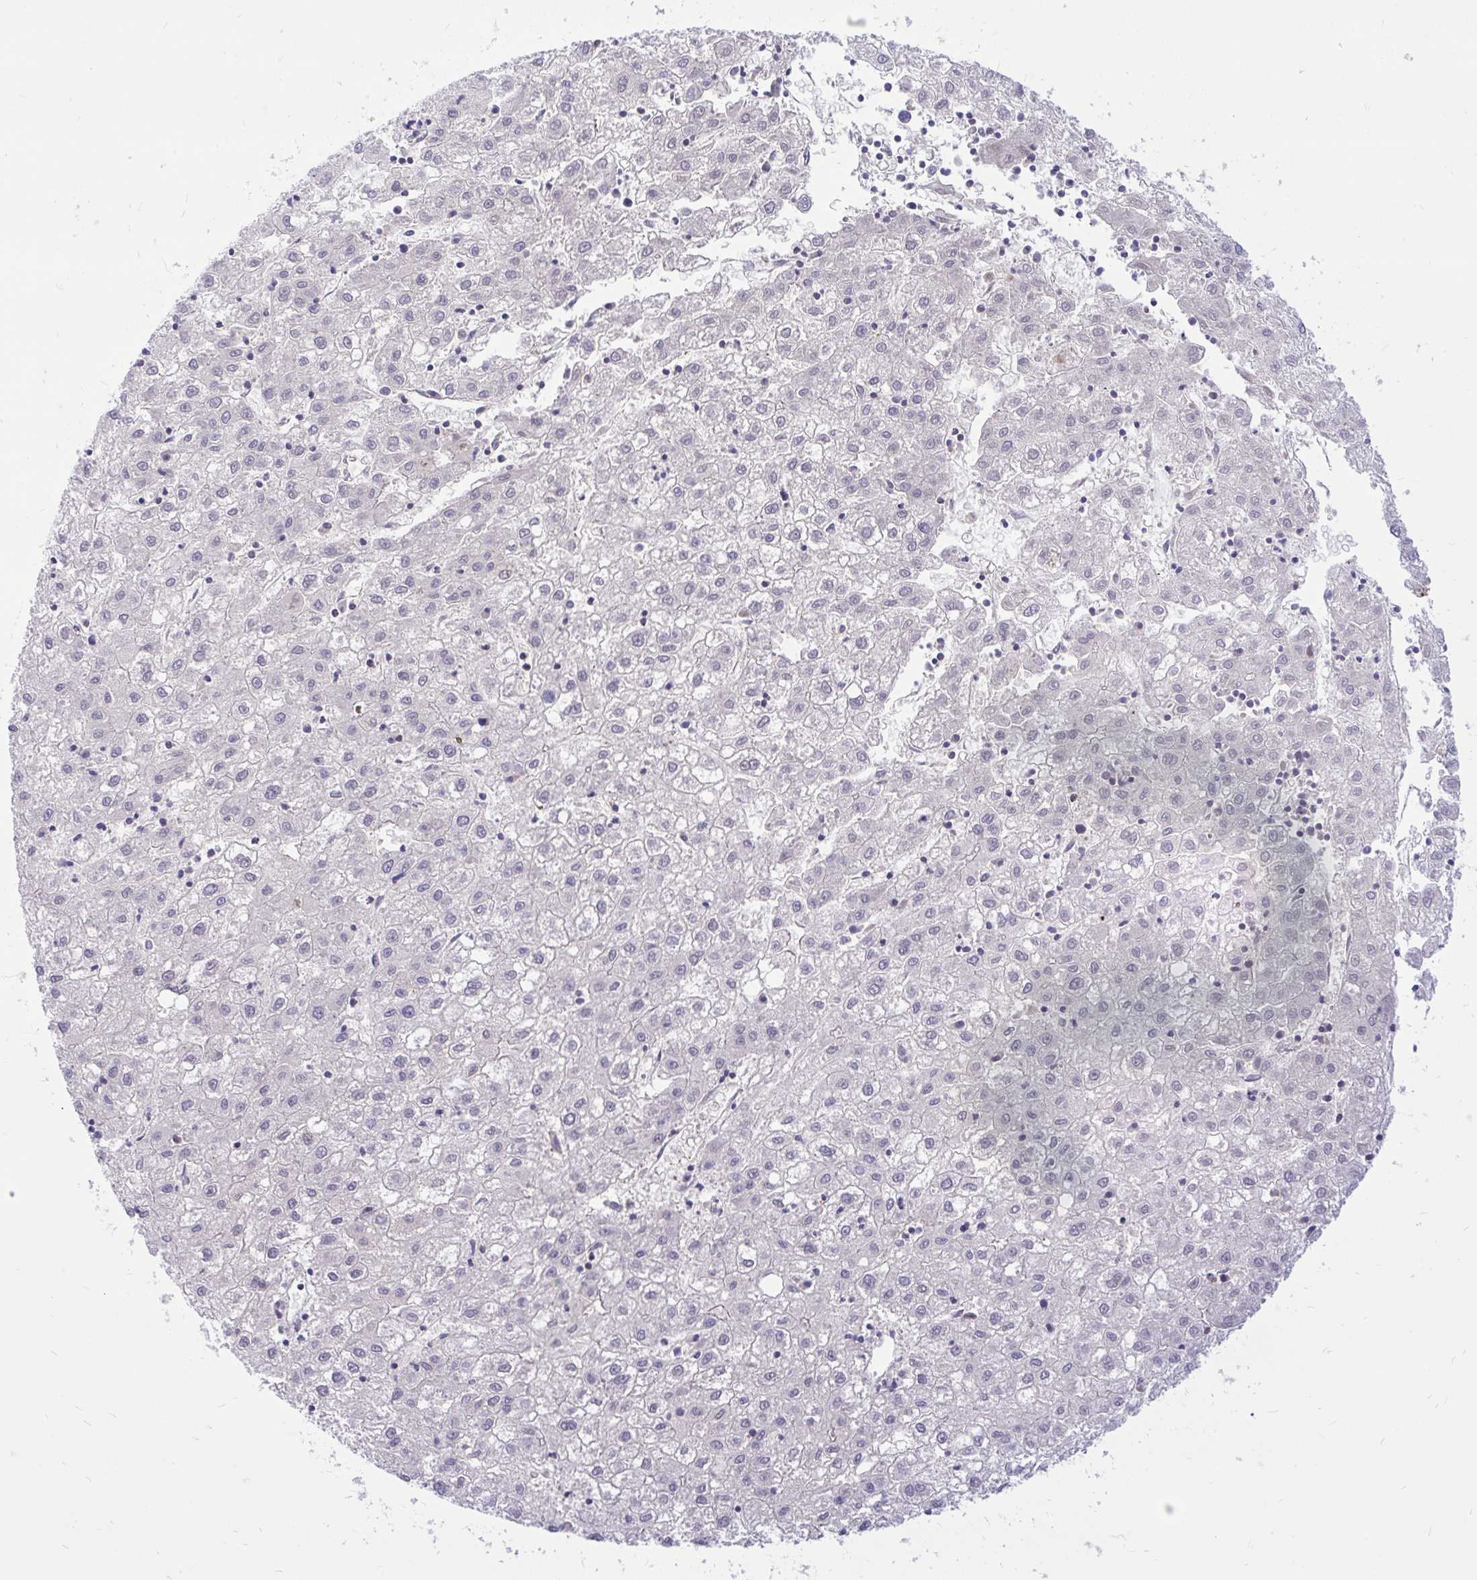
{"staining": {"intensity": "negative", "quantity": "none", "location": "none"}, "tissue": "liver cancer", "cell_type": "Tumor cells", "image_type": "cancer", "snomed": [{"axis": "morphology", "description": "Carcinoma, Hepatocellular, NOS"}, {"axis": "topography", "description": "Liver"}], "caption": "Liver hepatocellular carcinoma stained for a protein using immunohistochemistry (IHC) shows no positivity tumor cells.", "gene": "CXCL8", "patient": {"sex": "male", "age": 72}}